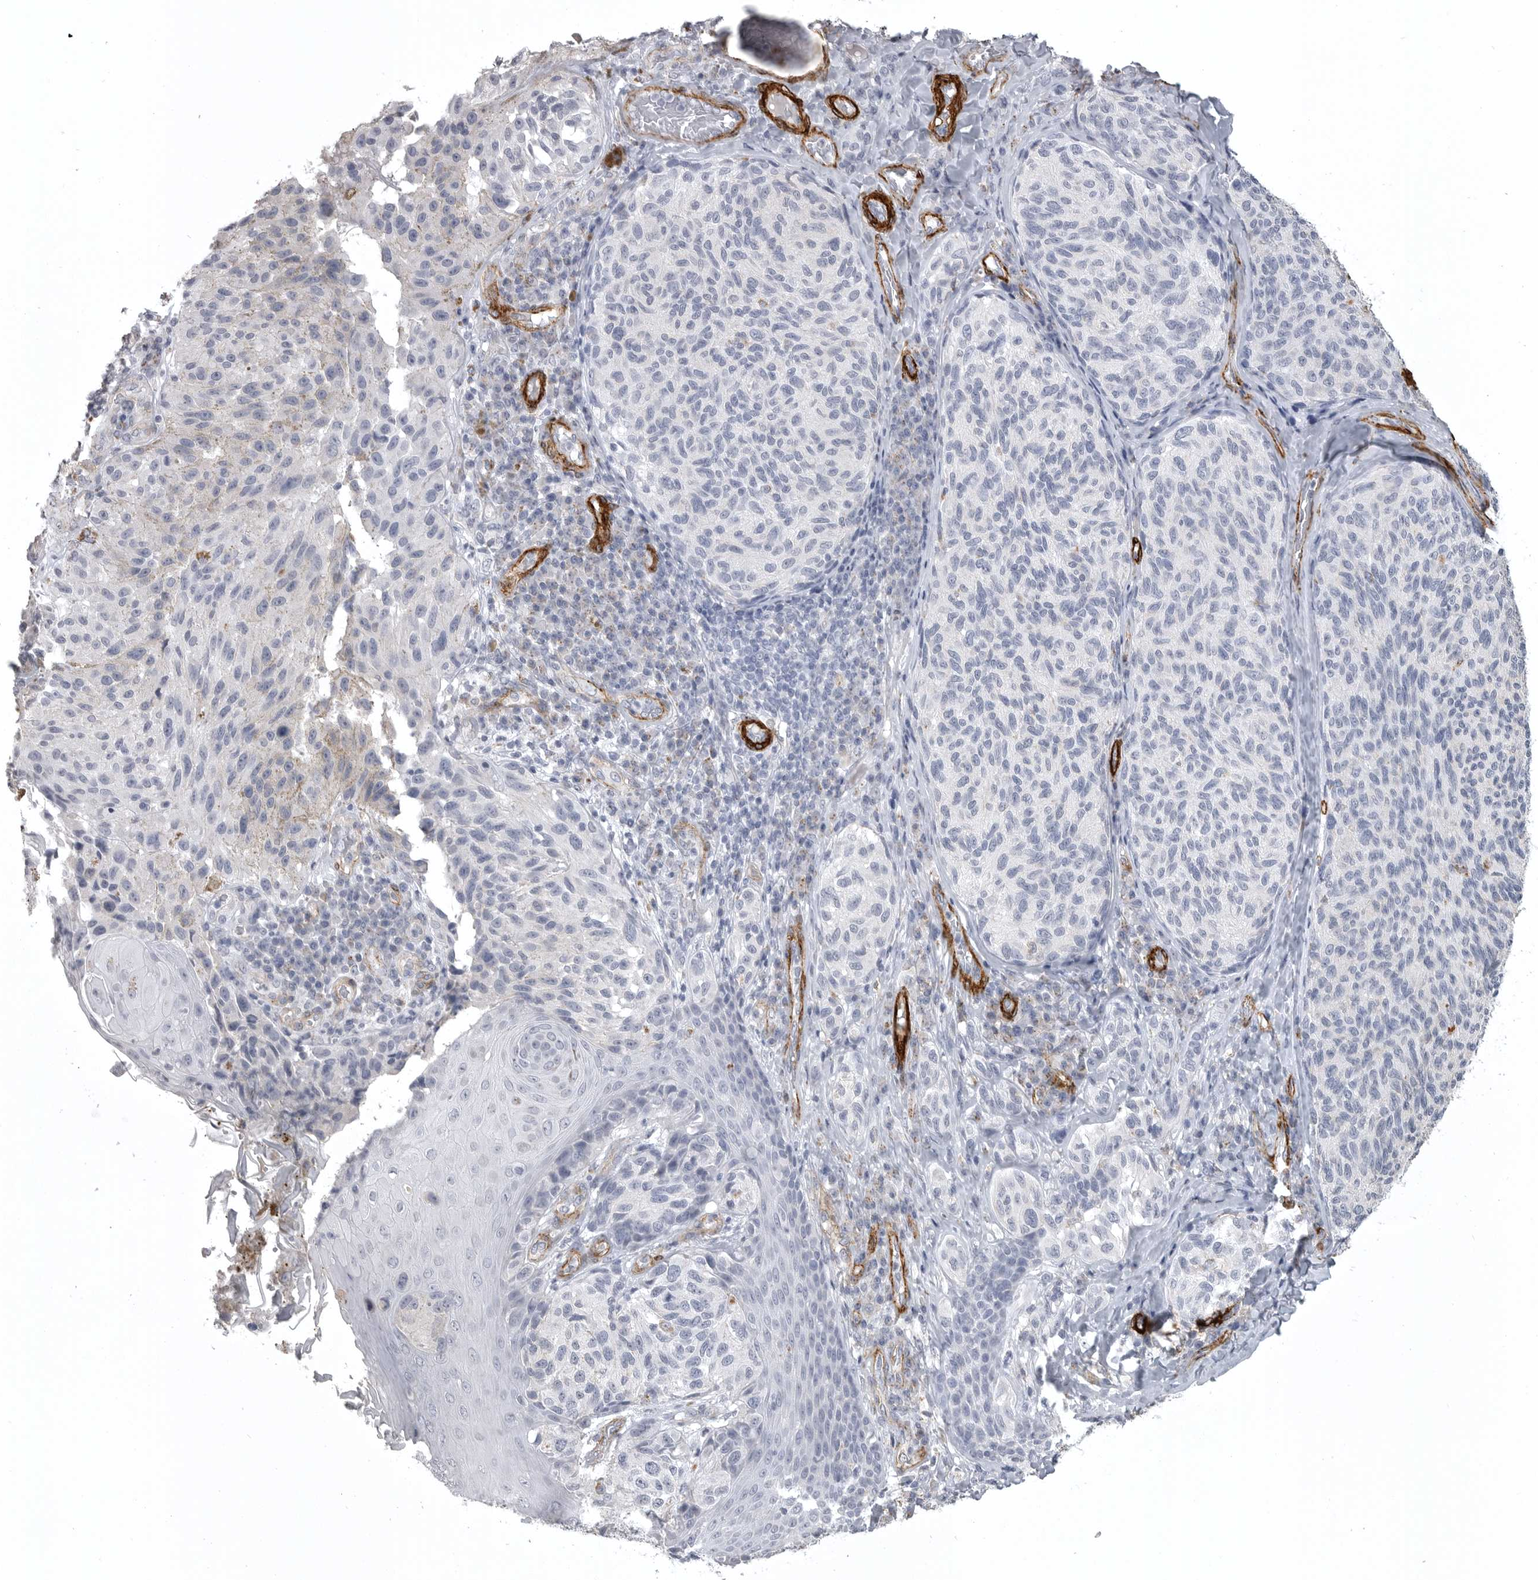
{"staining": {"intensity": "negative", "quantity": "none", "location": "none"}, "tissue": "melanoma", "cell_type": "Tumor cells", "image_type": "cancer", "snomed": [{"axis": "morphology", "description": "Malignant melanoma, NOS"}, {"axis": "topography", "description": "Skin"}], "caption": "Protein analysis of malignant melanoma shows no significant staining in tumor cells.", "gene": "AOC3", "patient": {"sex": "female", "age": 73}}